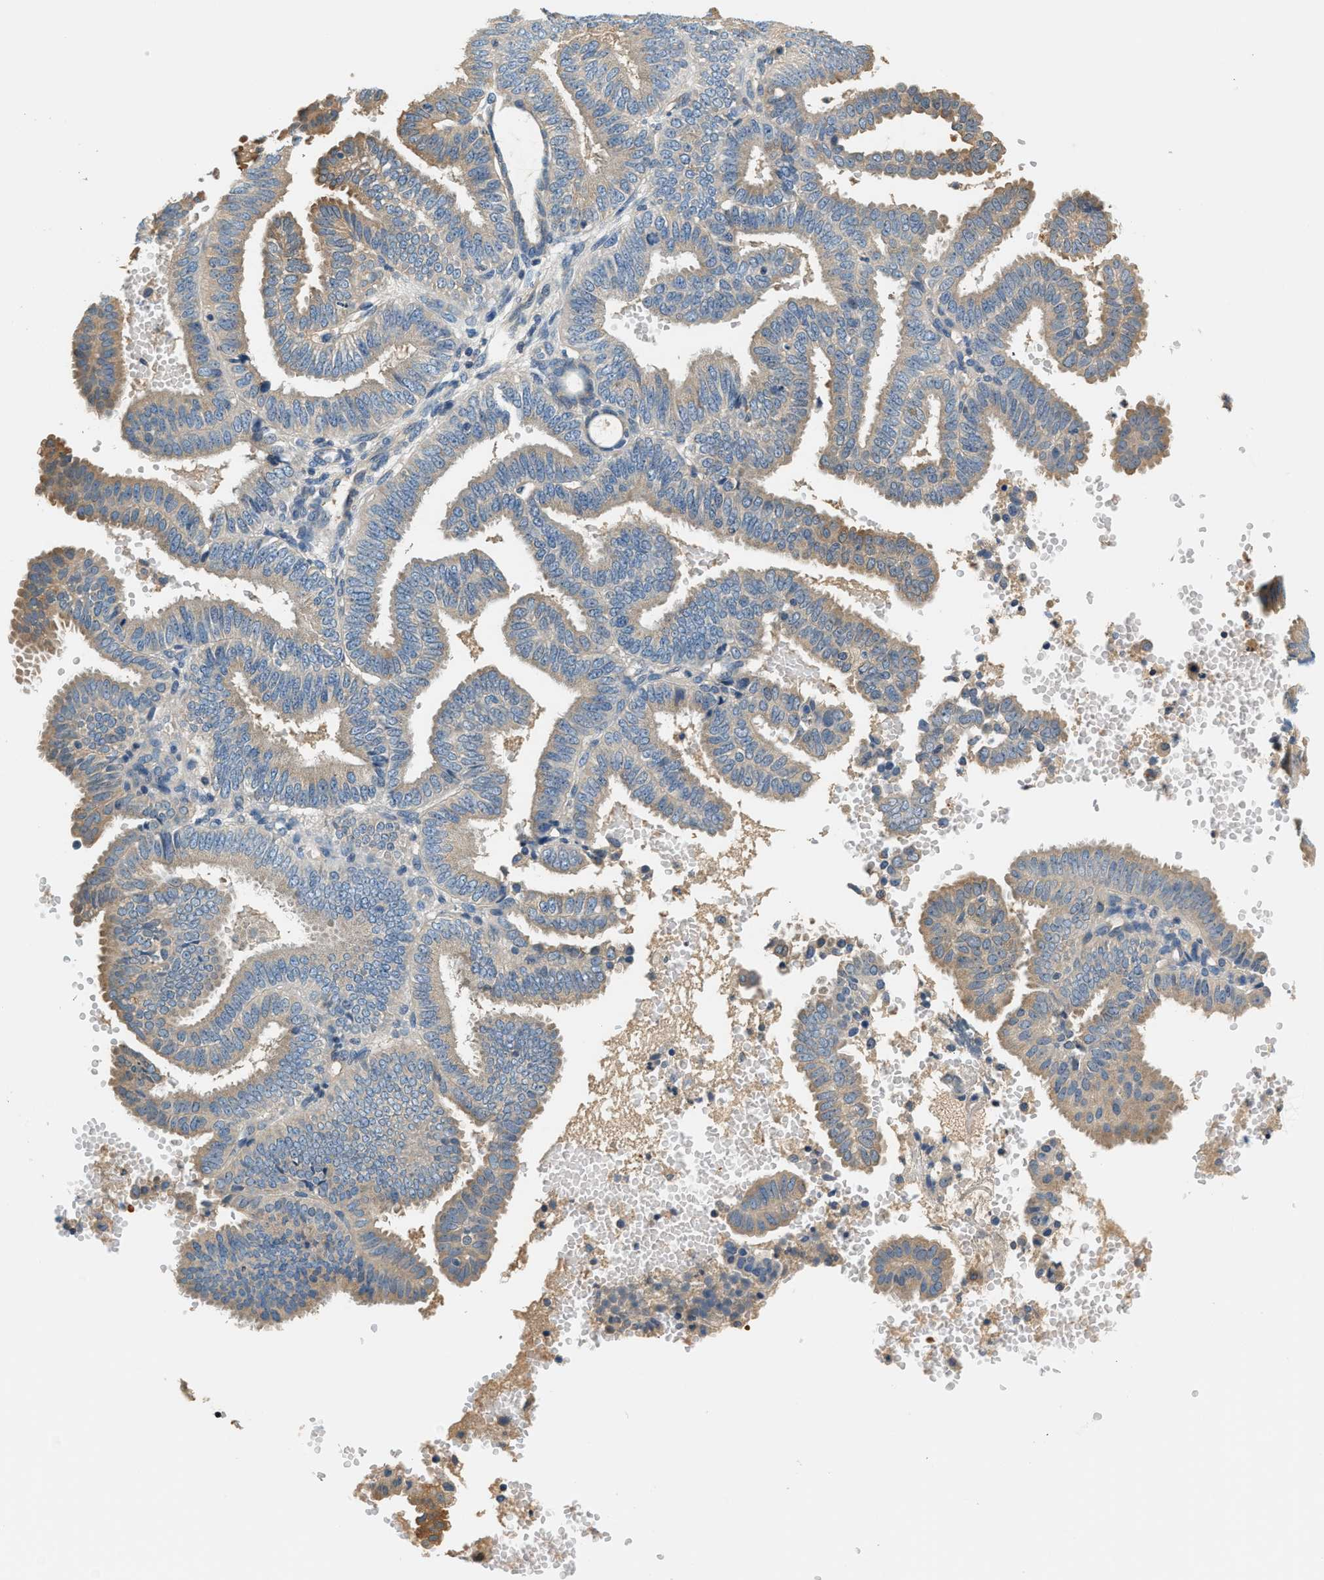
{"staining": {"intensity": "moderate", "quantity": ">75%", "location": "cytoplasmic/membranous"}, "tissue": "endometrial cancer", "cell_type": "Tumor cells", "image_type": "cancer", "snomed": [{"axis": "morphology", "description": "Adenocarcinoma, NOS"}, {"axis": "topography", "description": "Endometrium"}], "caption": "Endometrial cancer tissue demonstrates moderate cytoplasmic/membranous staining in approximately >75% of tumor cells", "gene": "SLC35E1", "patient": {"sex": "female", "age": 58}}